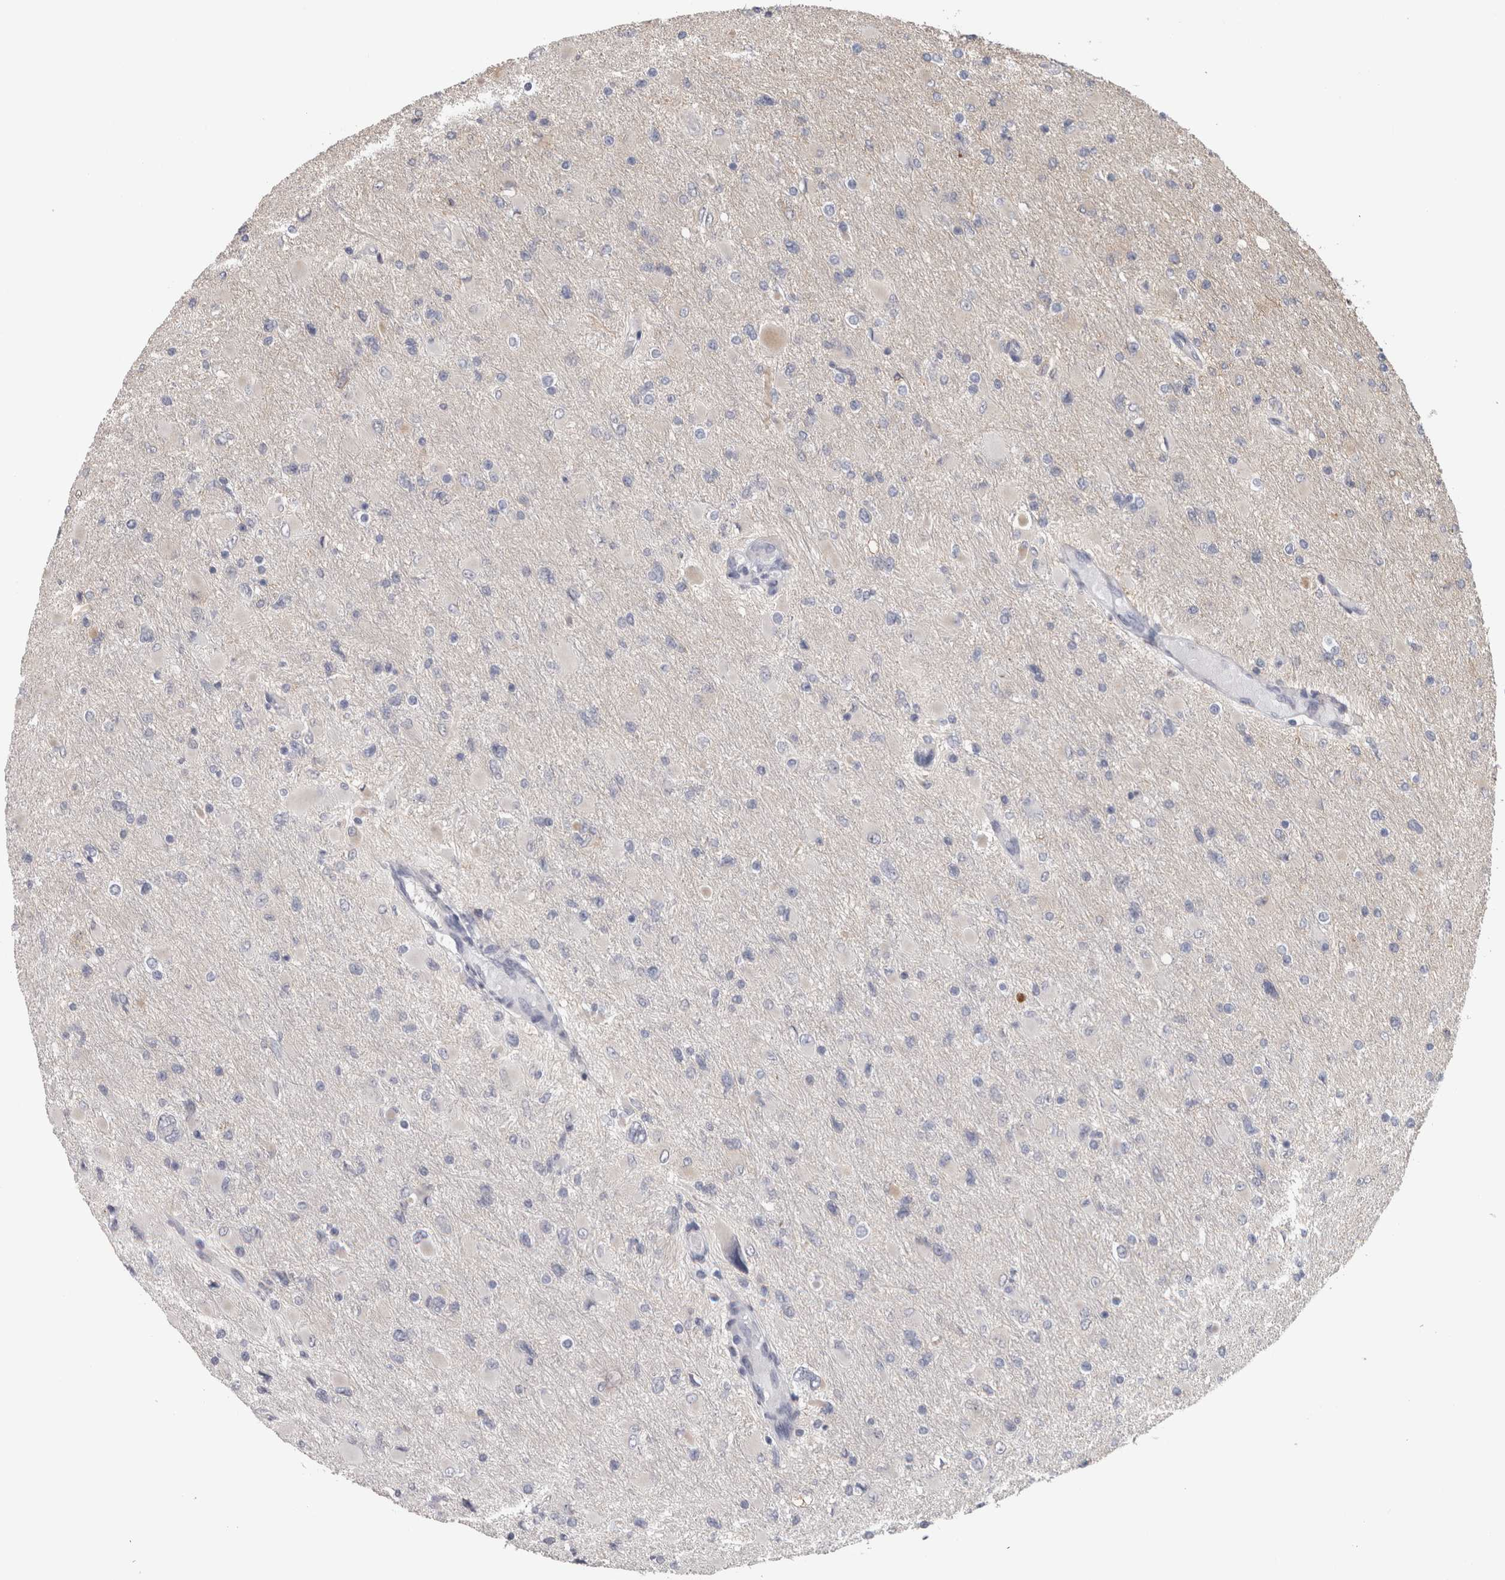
{"staining": {"intensity": "negative", "quantity": "none", "location": "none"}, "tissue": "glioma", "cell_type": "Tumor cells", "image_type": "cancer", "snomed": [{"axis": "morphology", "description": "Glioma, malignant, High grade"}, {"axis": "topography", "description": "Cerebral cortex"}], "caption": "Immunohistochemistry (IHC) photomicrograph of human malignant high-grade glioma stained for a protein (brown), which displays no positivity in tumor cells.", "gene": "USH1G", "patient": {"sex": "female", "age": 36}}